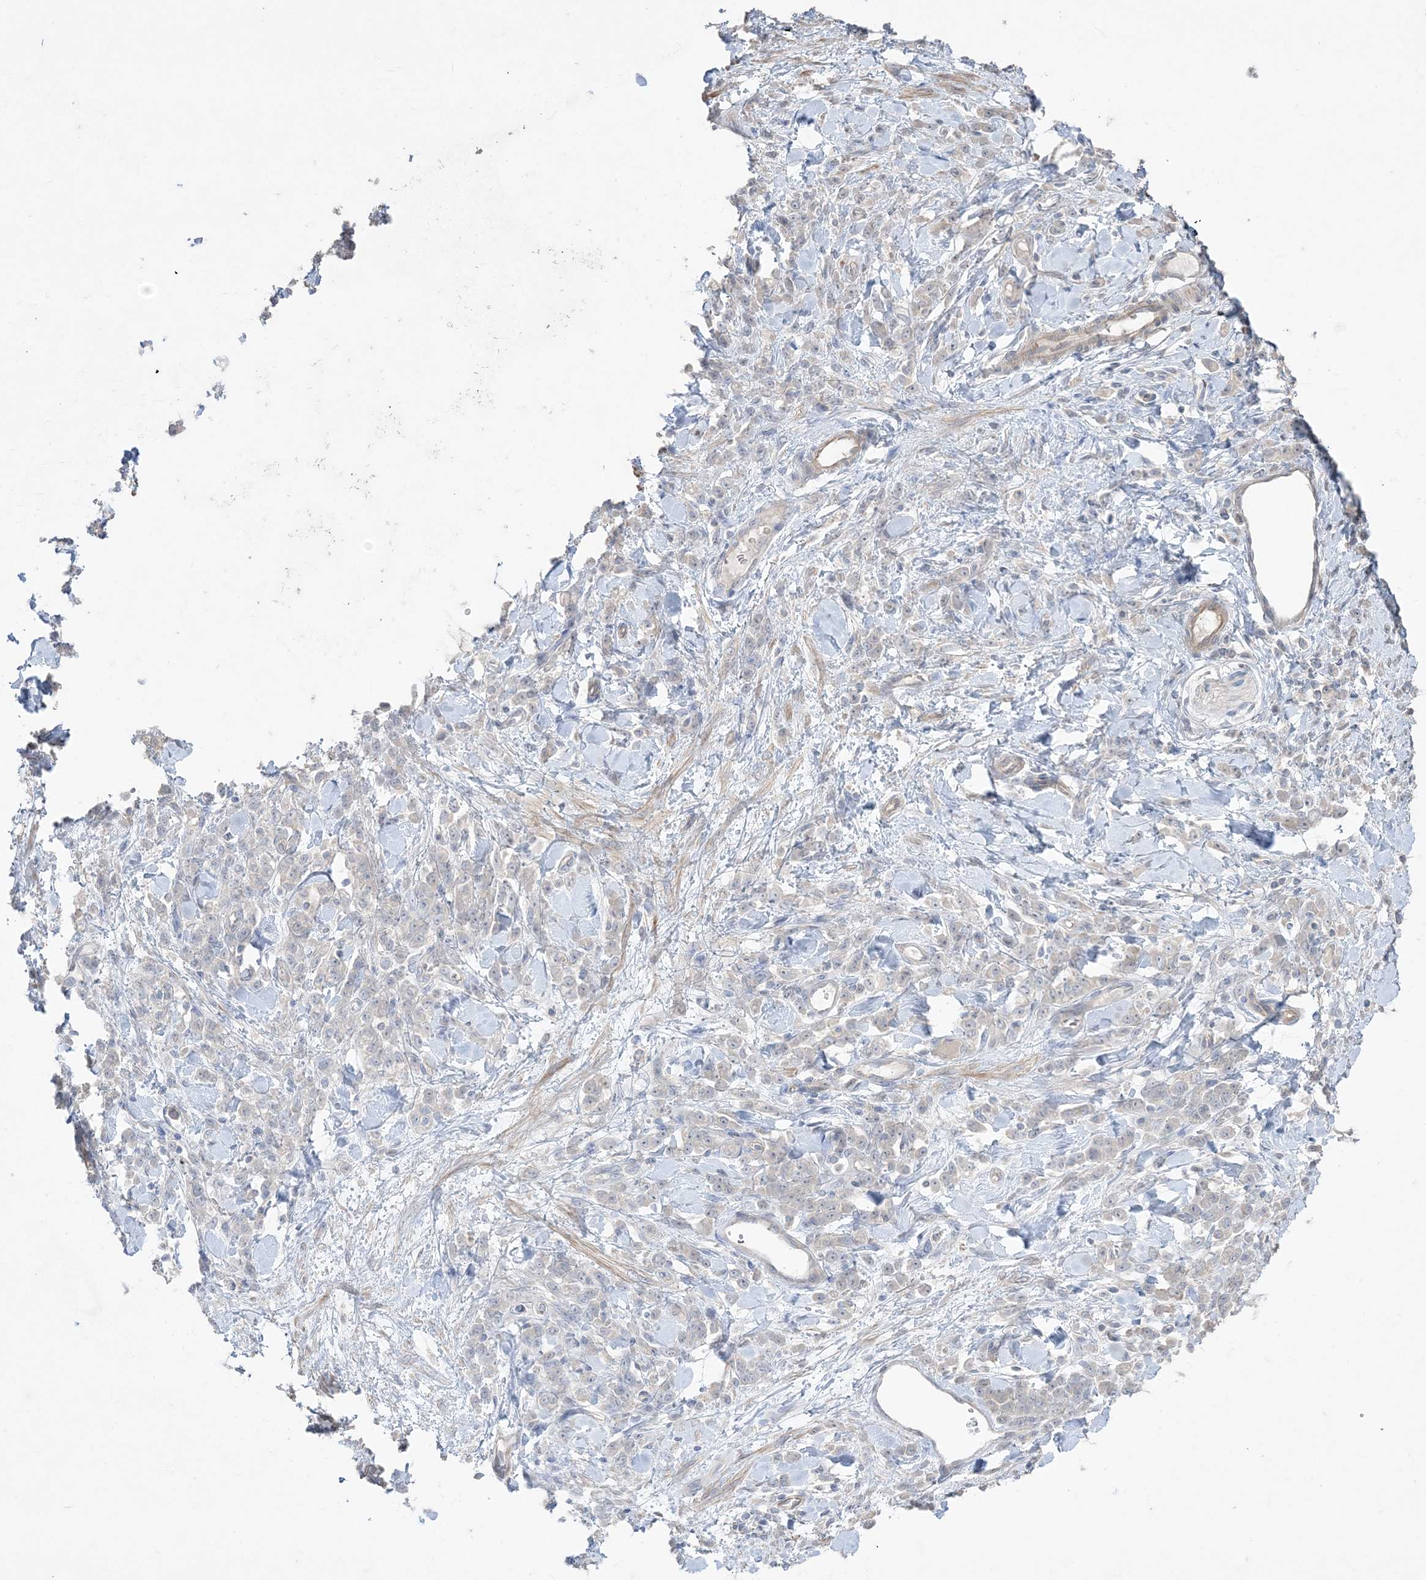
{"staining": {"intensity": "negative", "quantity": "none", "location": "none"}, "tissue": "stomach cancer", "cell_type": "Tumor cells", "image_type": "cancer", "snomed": [{"axis": "morphology", "description": "Normal tissue, NOS"}, {"axis": "morphology", "description": "Adenocarcinoma, NOS"}, {"axis": "topography", "description": "Stomach"}], "caption": "Image shows no significant protein positivity in tumor cells of stomach cancer.", "gene": "SH3BP4", "patient": {"sex": "male", "age": 82}}